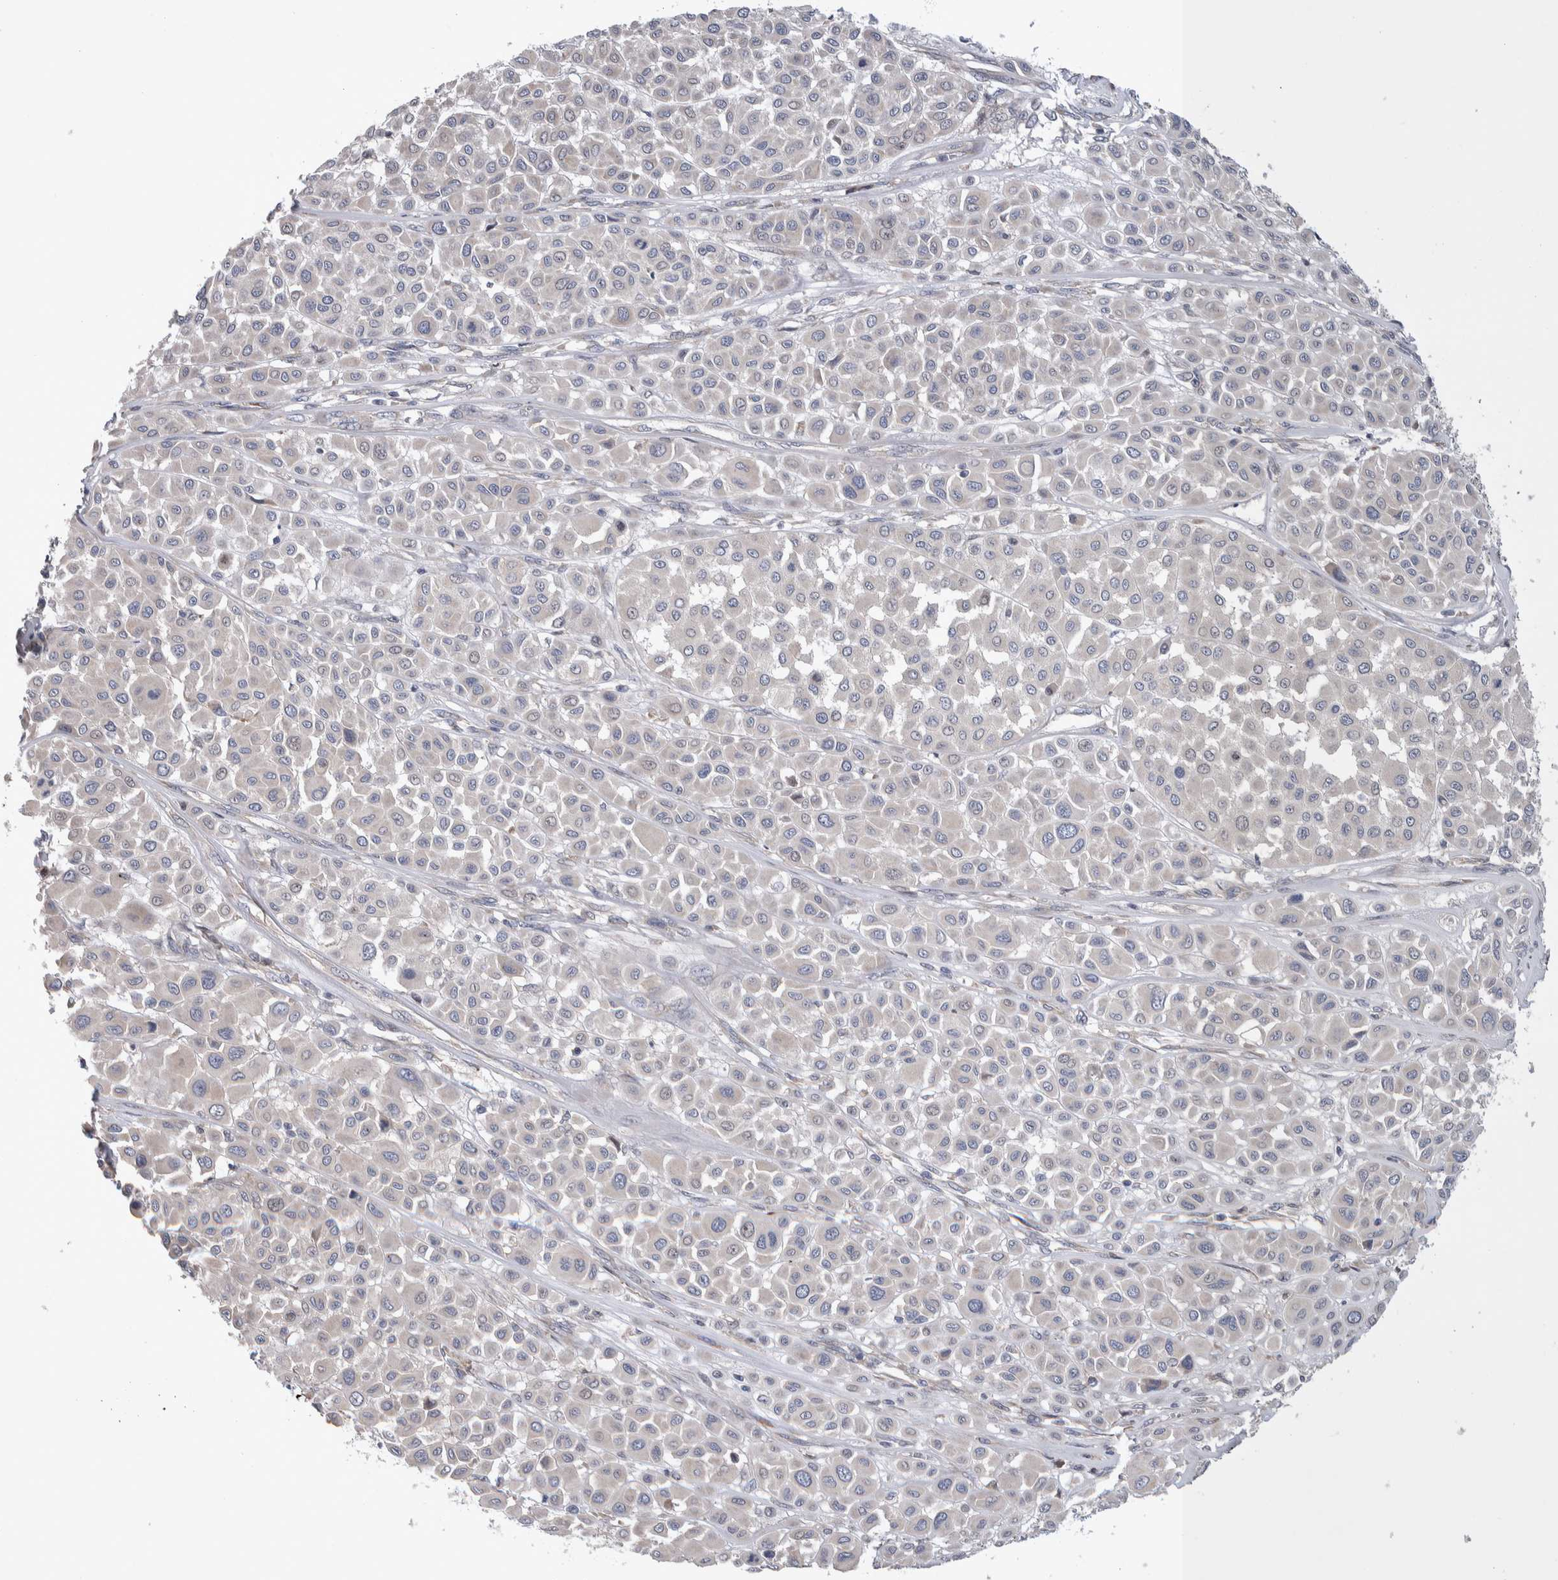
{"staining": {"intensity": "negative", "quantity": "none", "location": "none"}, "tissue": "melanoma", "cell_type": "Tumor cells", "image_type": "cancer", "snomed": [{"axis": "morphology", "description": "Malignant melanoma, Metastatic site"}, {"axis": "topography", "description": "Soft tissue"}], "caption": "Immunohistochemistry (IHC) micrograph of neoplastic tissue: melanoma stained with DAB (3,3'-diaminobenzidine) displays no significant protein positivity in tumor cells.", "gene": "IBTK", "patient": {"sex": "male", "age": 41}}